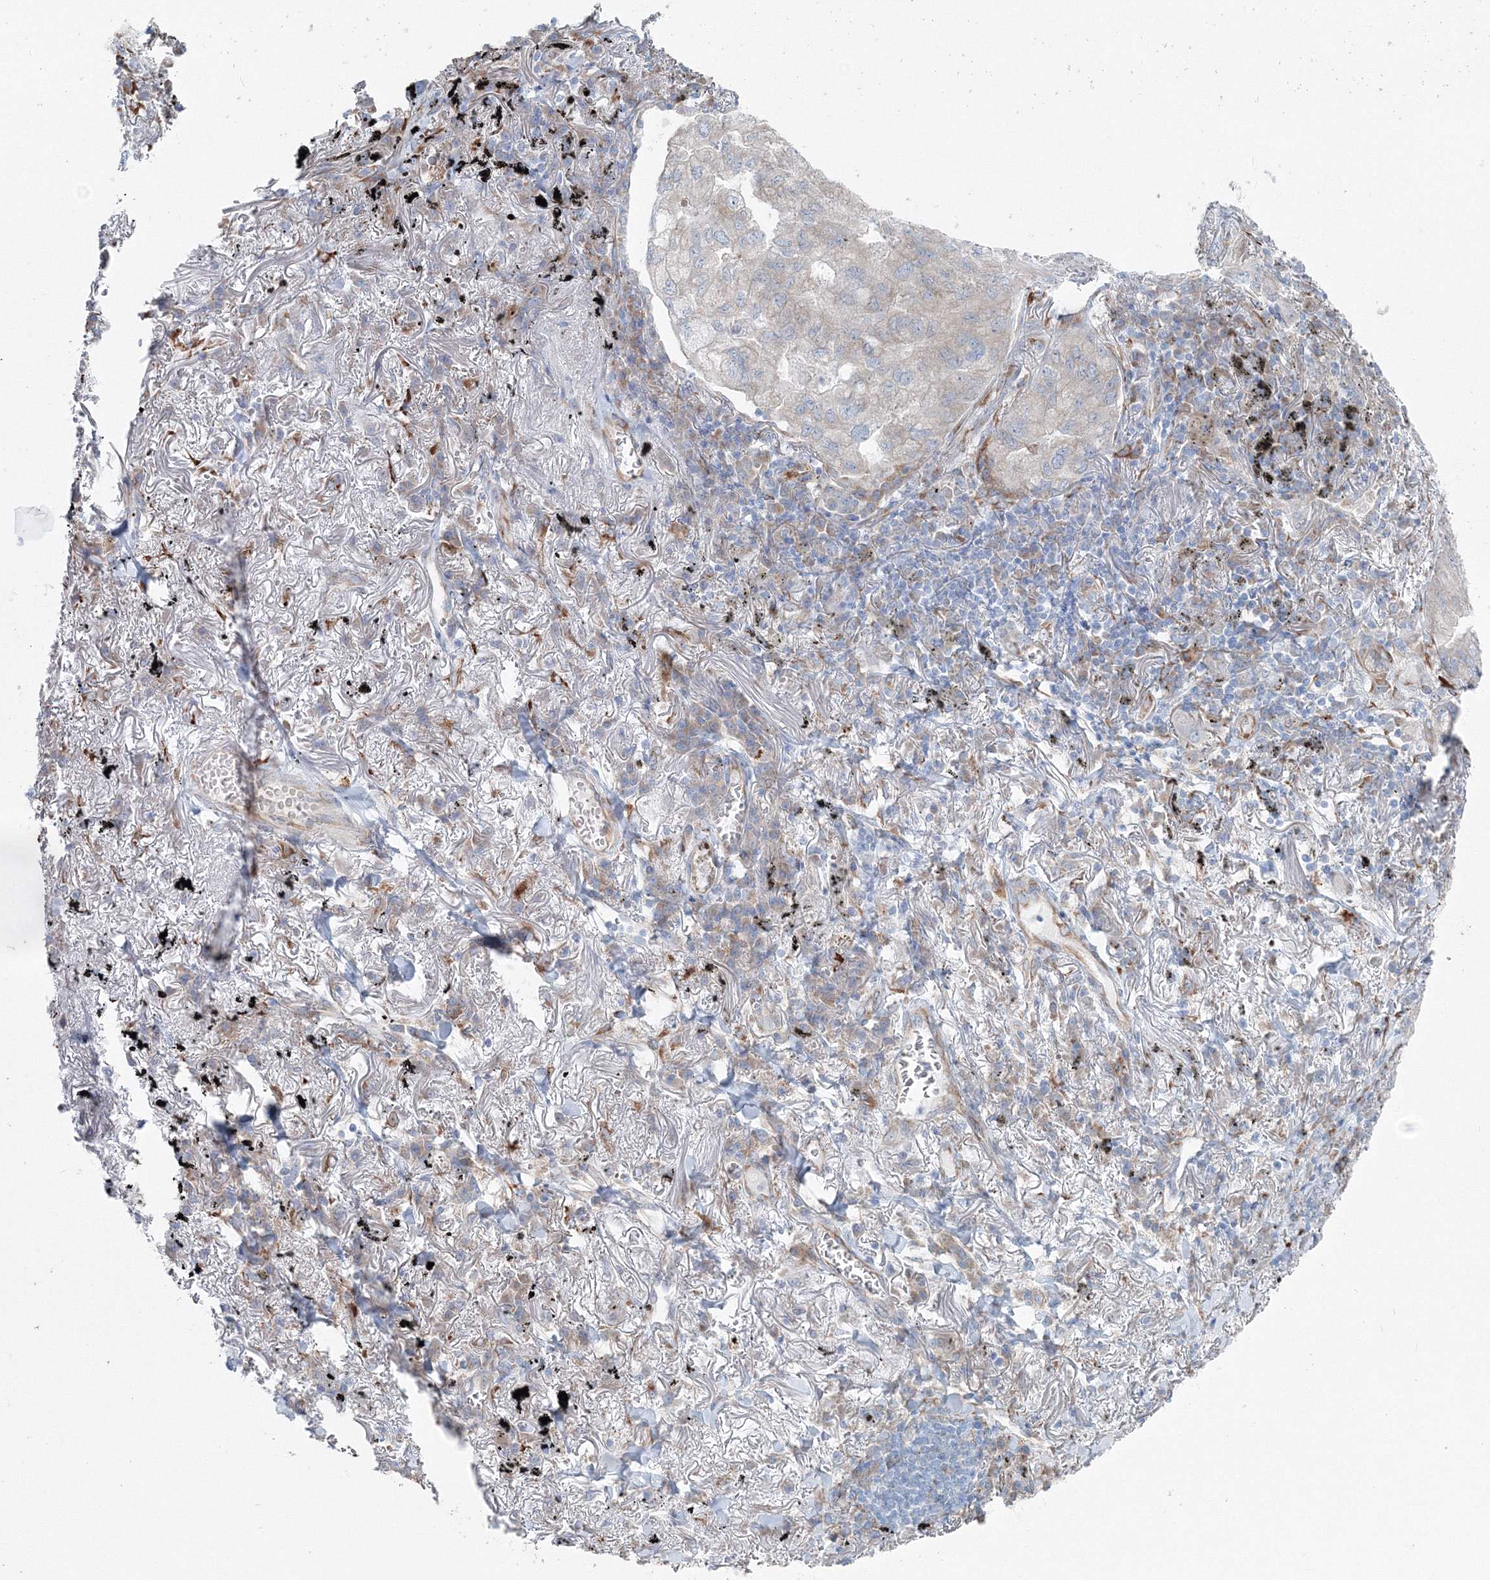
{"staining": {"intensity": "negative", "quantity": "none", "location": "none"}, "tissue": "lung cancer", "cell_type": "Tumor cells", "image_type": "cancer", "snomed": [{"axis": "morphology", "description": "Adenocarcinoma, NOS"}, {"axis": "topography", "description": "Lung"}], "caption": "Immunohistochemistry of lung cancer (adenocarcinoma) demonstrates no positivity in tumor cells.", "gene": "RCN1", "patient": {"sex": "male", "age": 65}}